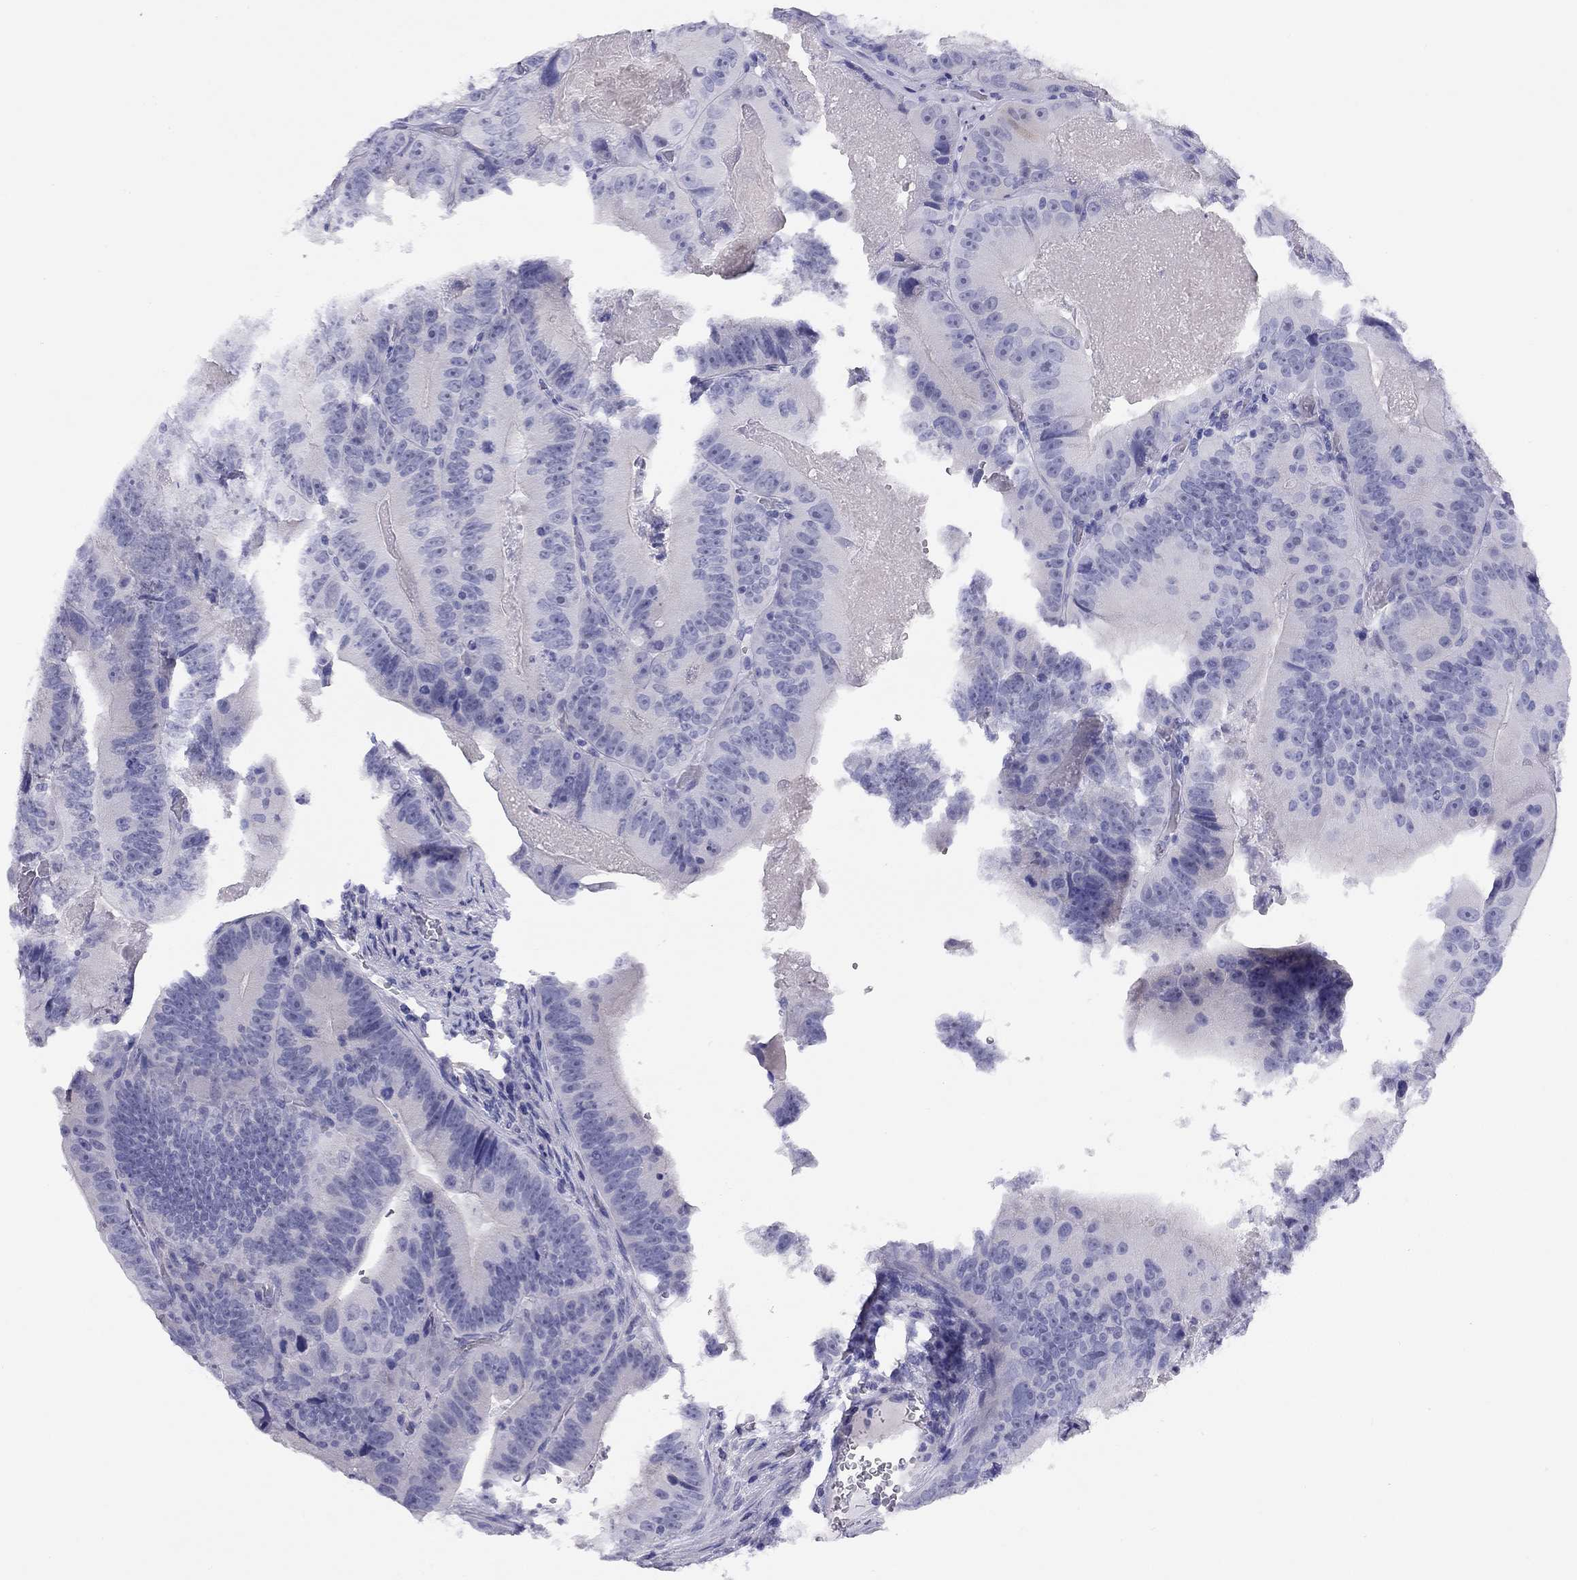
{"staining": {"intensity": "negative", "quantity": "none", "location": "none"}, "tissue": "colorectal cancer", "cell_type": "Tumor cells", "image_type": "cancer", "snomed": [{"axis": "morphology", "description": "Adenocarcinoma, NOS"}, {"axis": "topography", "description": "Colon"}], "caption": "The IHC micrograph has no significant staining in tumor cells of adenocarcinoma (colorectal) tissue. Brightfield microscopy of immunohistochemistry stained with DAB (brown) and hematoxylin (blue), captured at high magnification.", "gene": "LRIT2", "patient": {"sex": "female", "age": 86}}